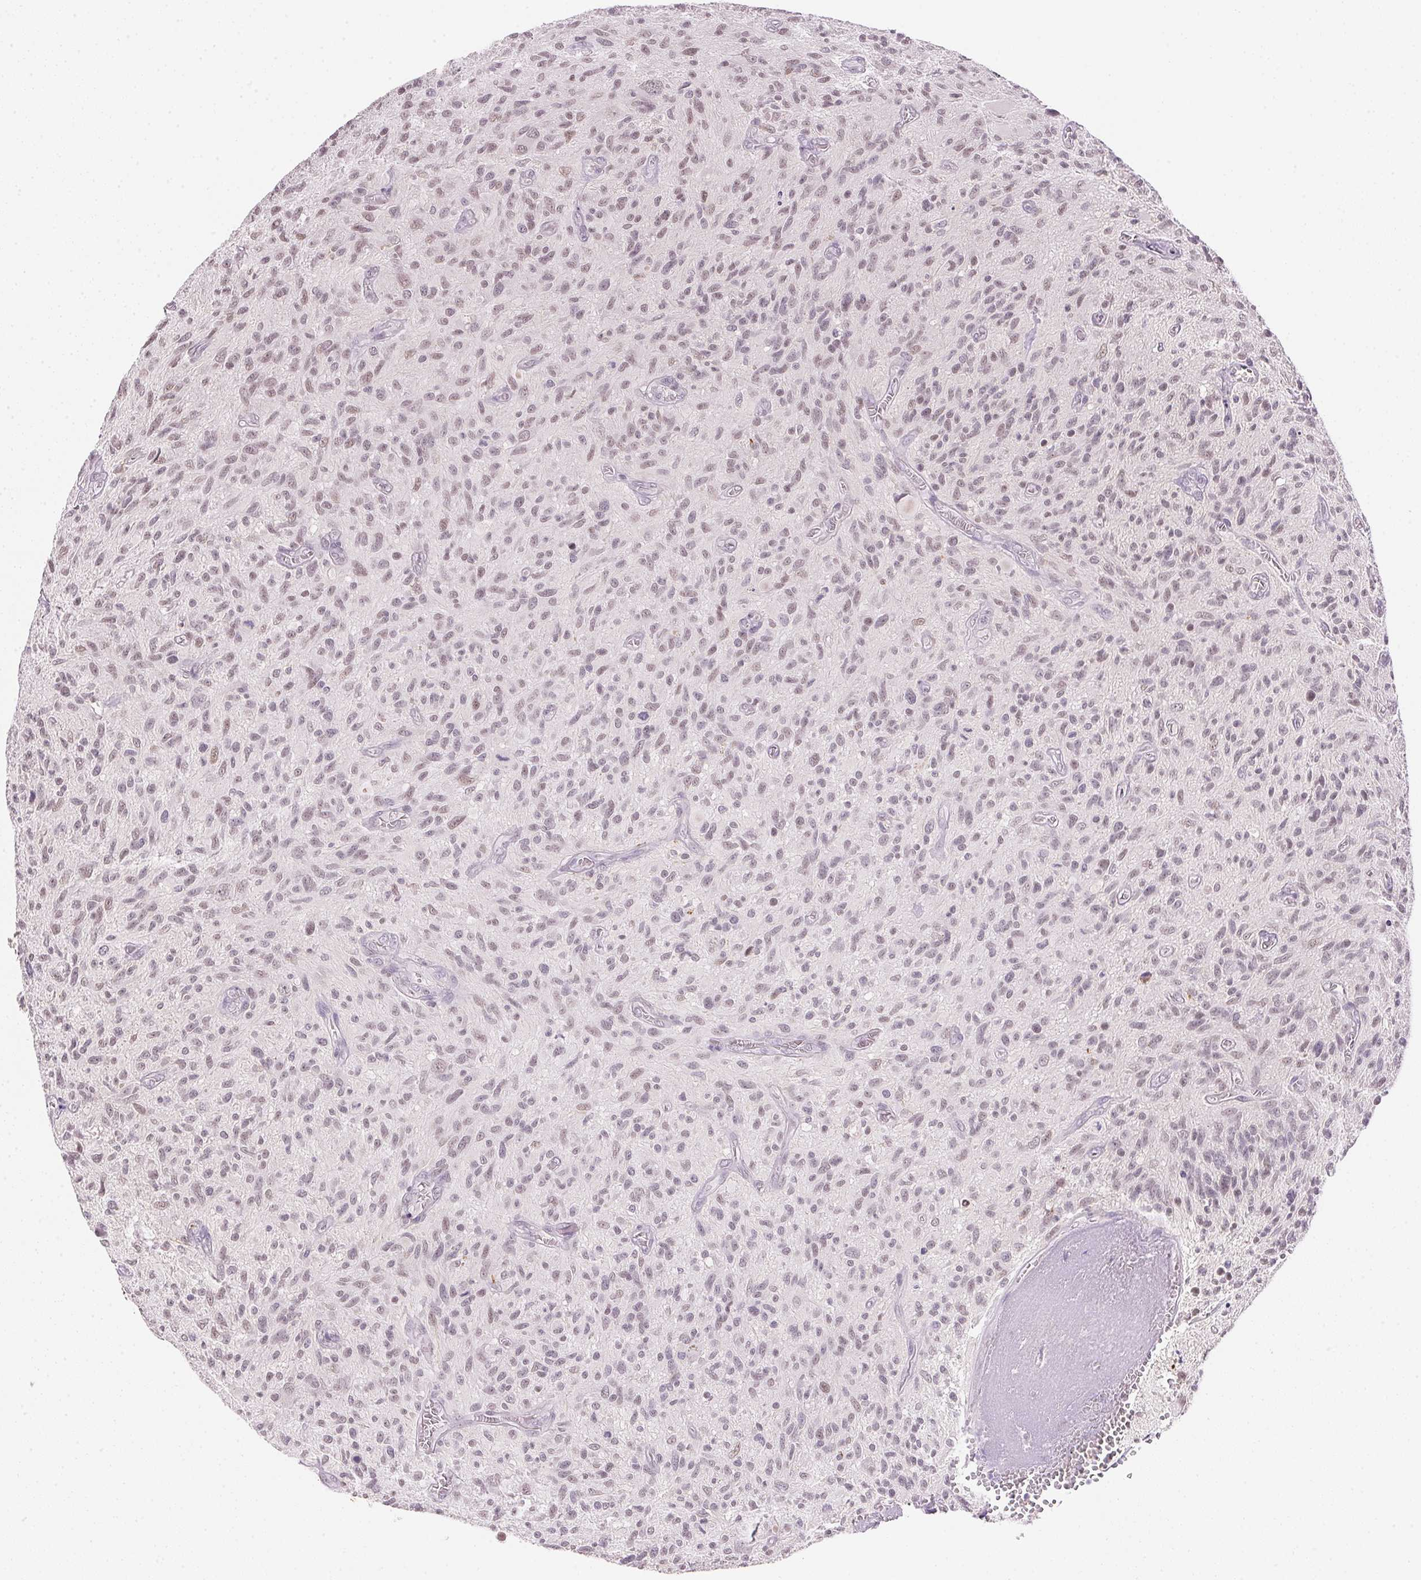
{"staining": {"intensity": "weak", "quantity": "<25%", "location": "nuclear"}, "tissue": "glioma", "cell_type": "Tumor cells", "image_type": "cancer", "snomed": [{"axis": "morphology", "description": "Glioma, malignant, High grade"}, {"axis": "topography", "description": "Brain"}], "caption": "Image shows no protein positivity in tumor cells of glioma tissue.", "gene": "FNDC4", "patient": {"sex": "male", "age": 75}}